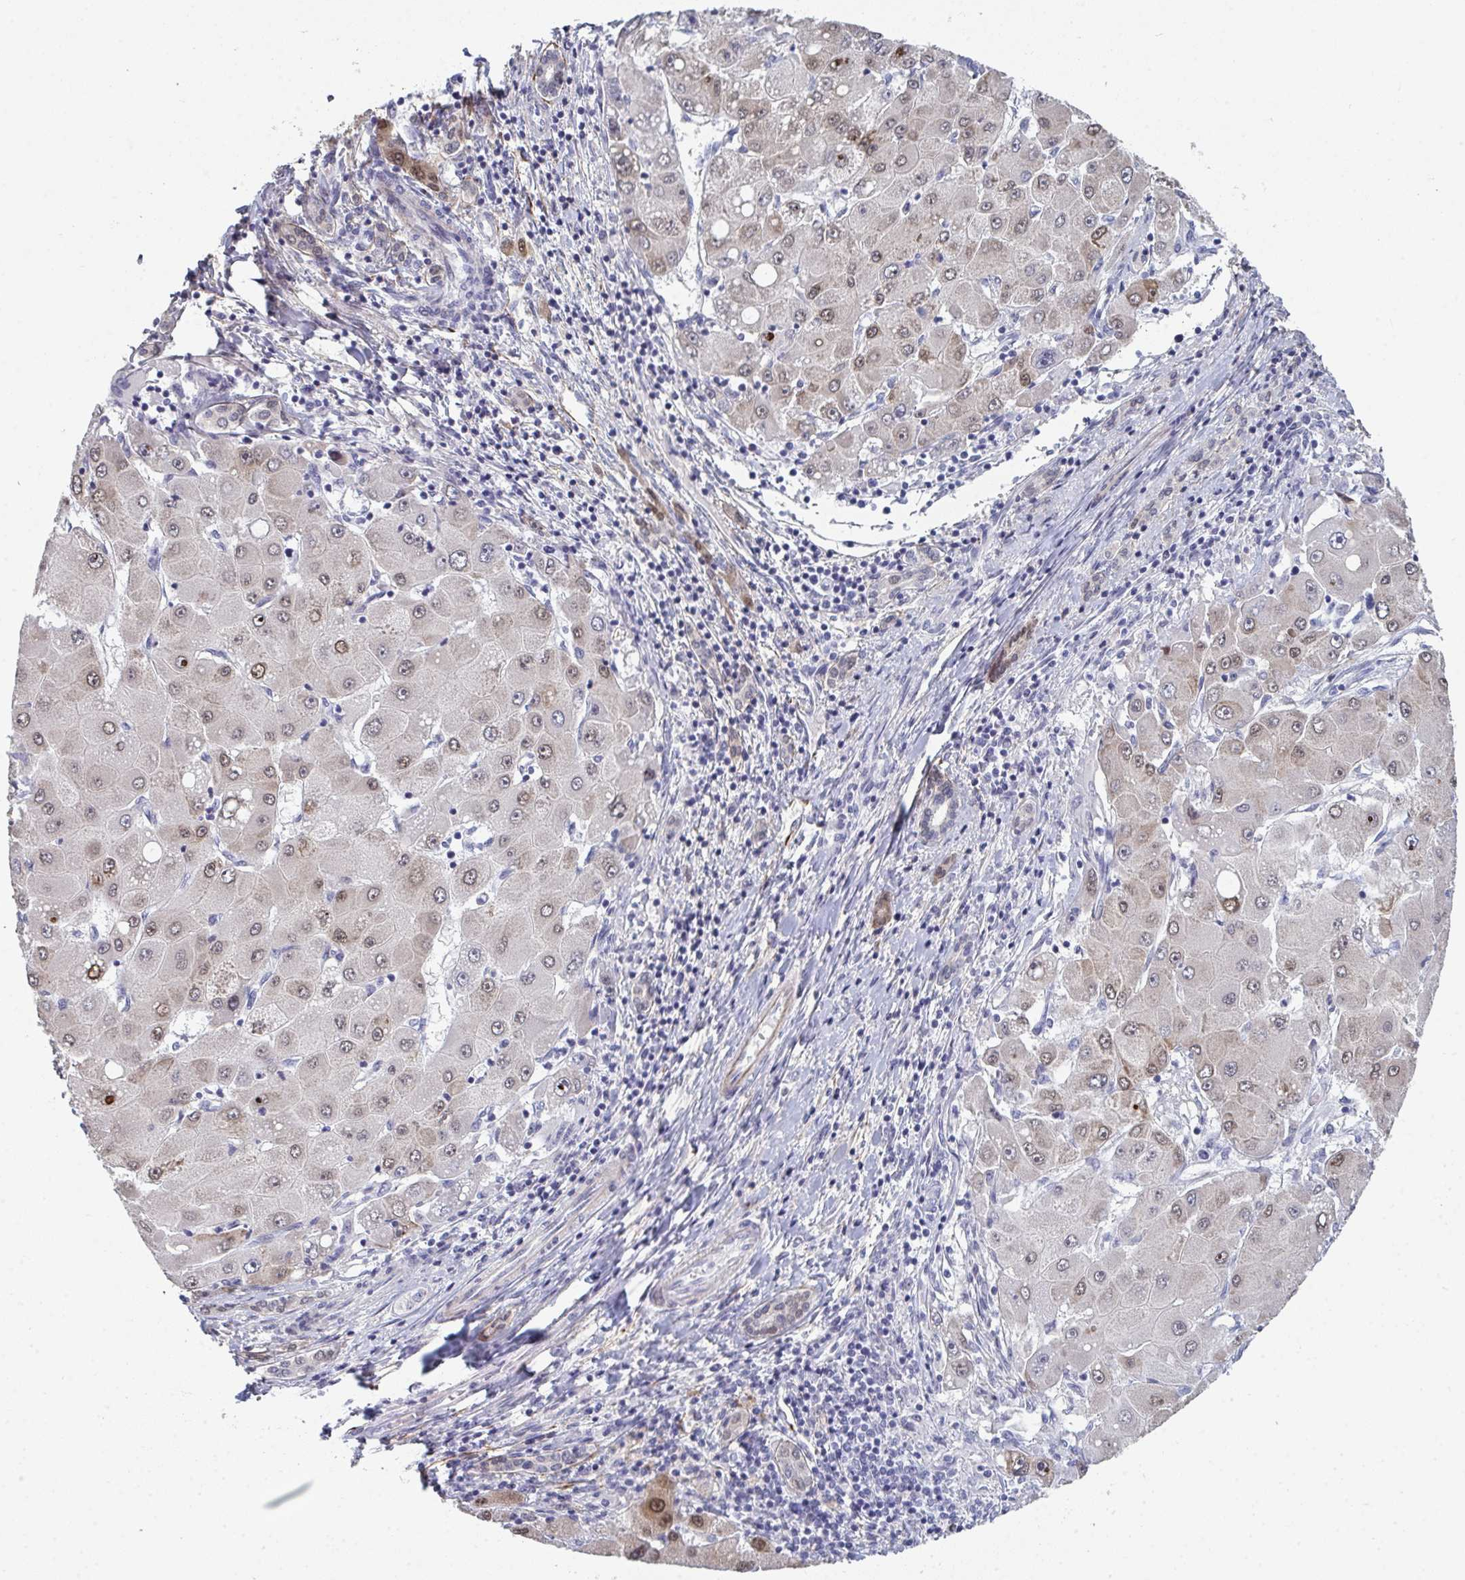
{"staining": {"intensity": "weak", "quantity": "25%-75%", "location": "nuclear"}, "tissue": "liver cancer", "cell_type": "Tumor cells", "image_type": "cancer", "snomed": [{"axis": "morphology", "description": "Carcinoma, Hepatocellular, NOS"}, {"axis": "topography", "description": "Liver"}], "caption": "Brown immunohistochemical staining in human liver cancer demonstrates weak nuclear staining in about 25%-75% of tumor cells.", "gene": "A1CF", "patient": {"sex": "male", "age": 40}}